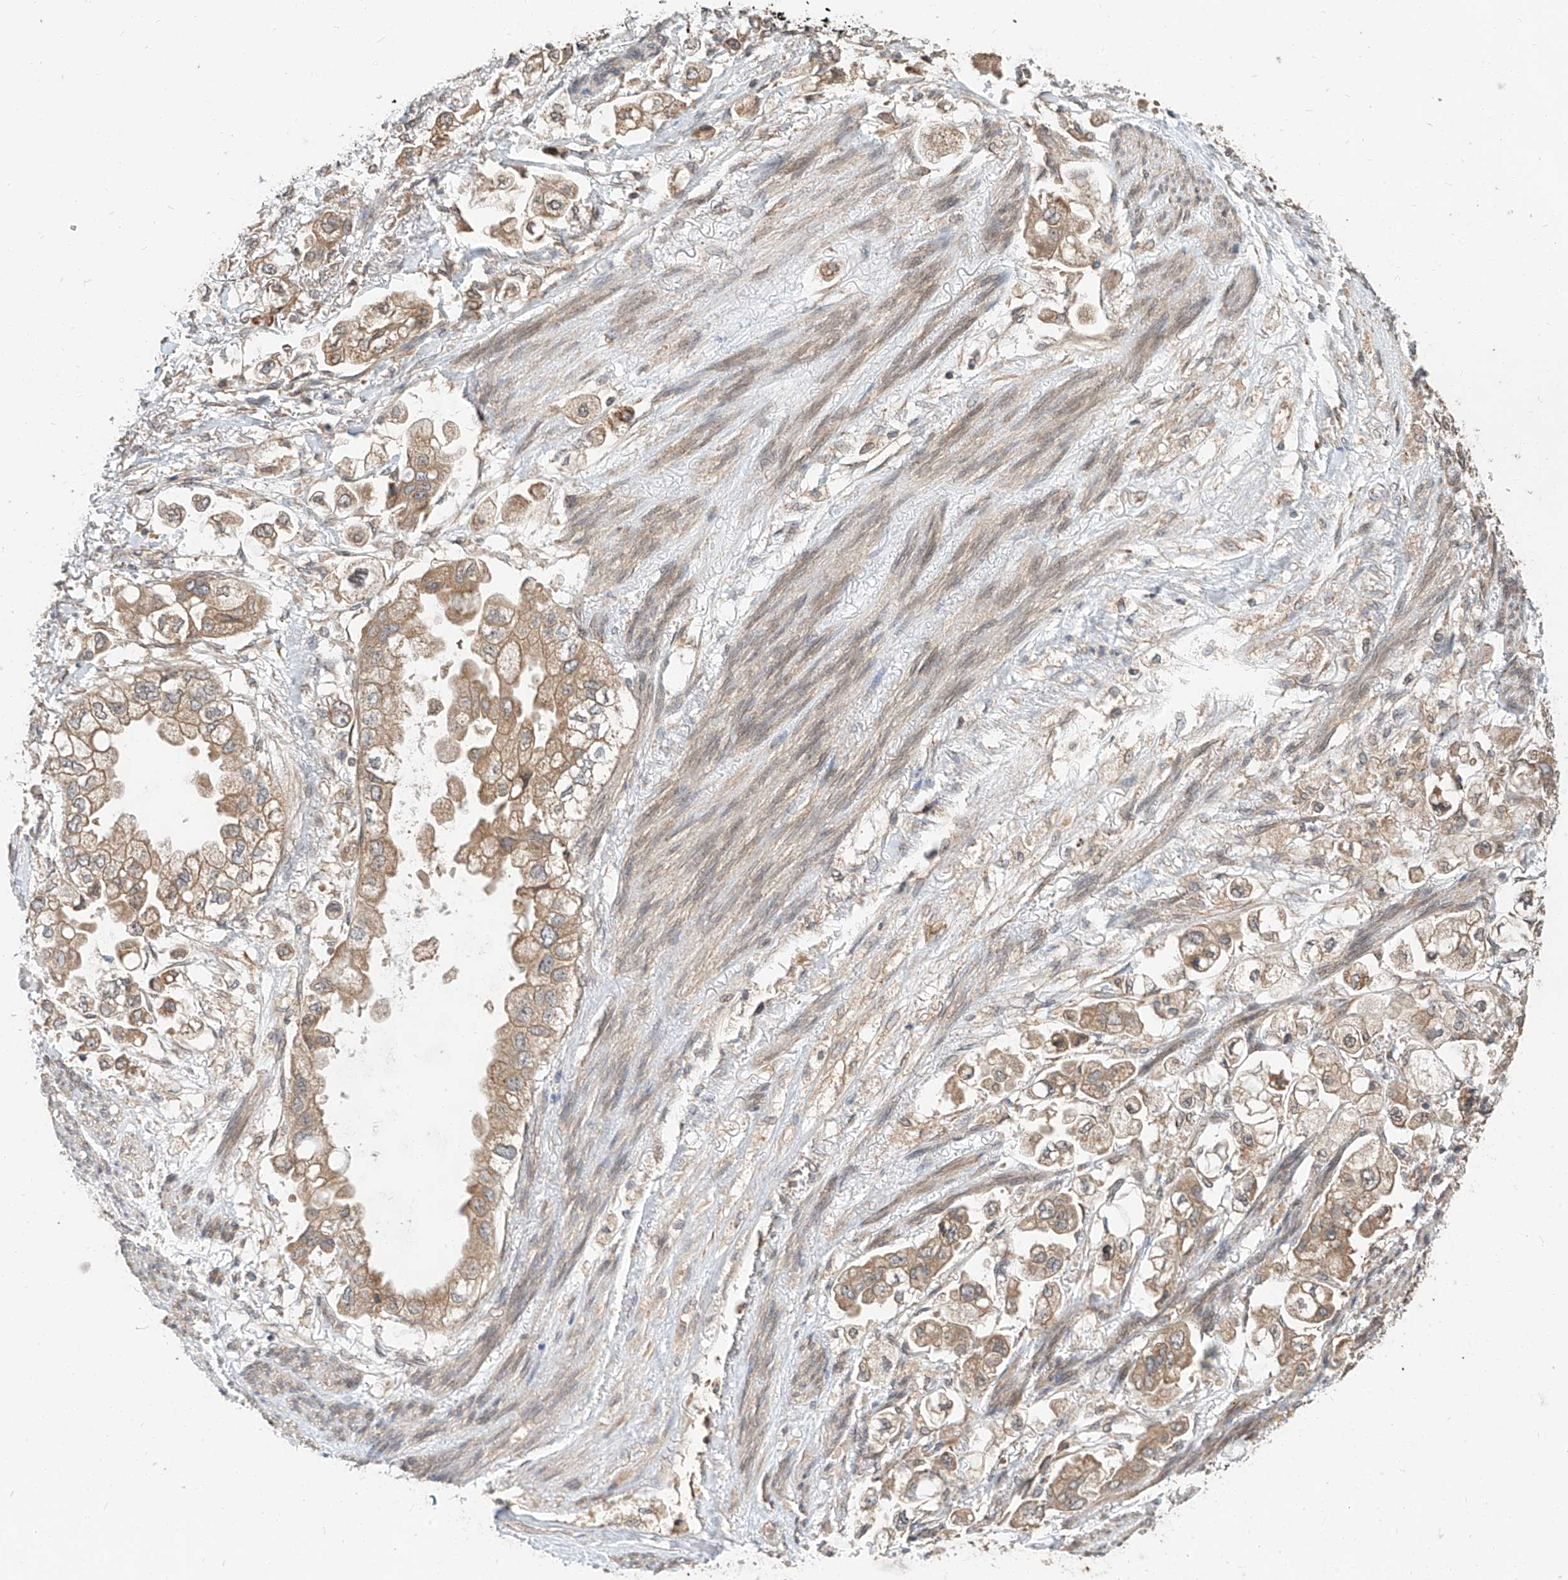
{"staining": {"intensity": "moderate", "quantity": ">75%", "location": "cytoplasmic/membranous"}, "tissue": "stomach cancer", "cell_type": "Tumor cells", "image_type": "cancer", "snomed": [{"axis": "morphology", "description": "Adenocarcinoma, NOS"}, {"axis": "topography", "description": "Stomach"}], "caption": "Adenocarcinoma (stomach) stained for a protein (brown) reveals moderate cytoplasmic/membranous positive staining in about >75% of tumor cells.", "gene": "STX19", "patient": {"sex": "male", "age": 62}}